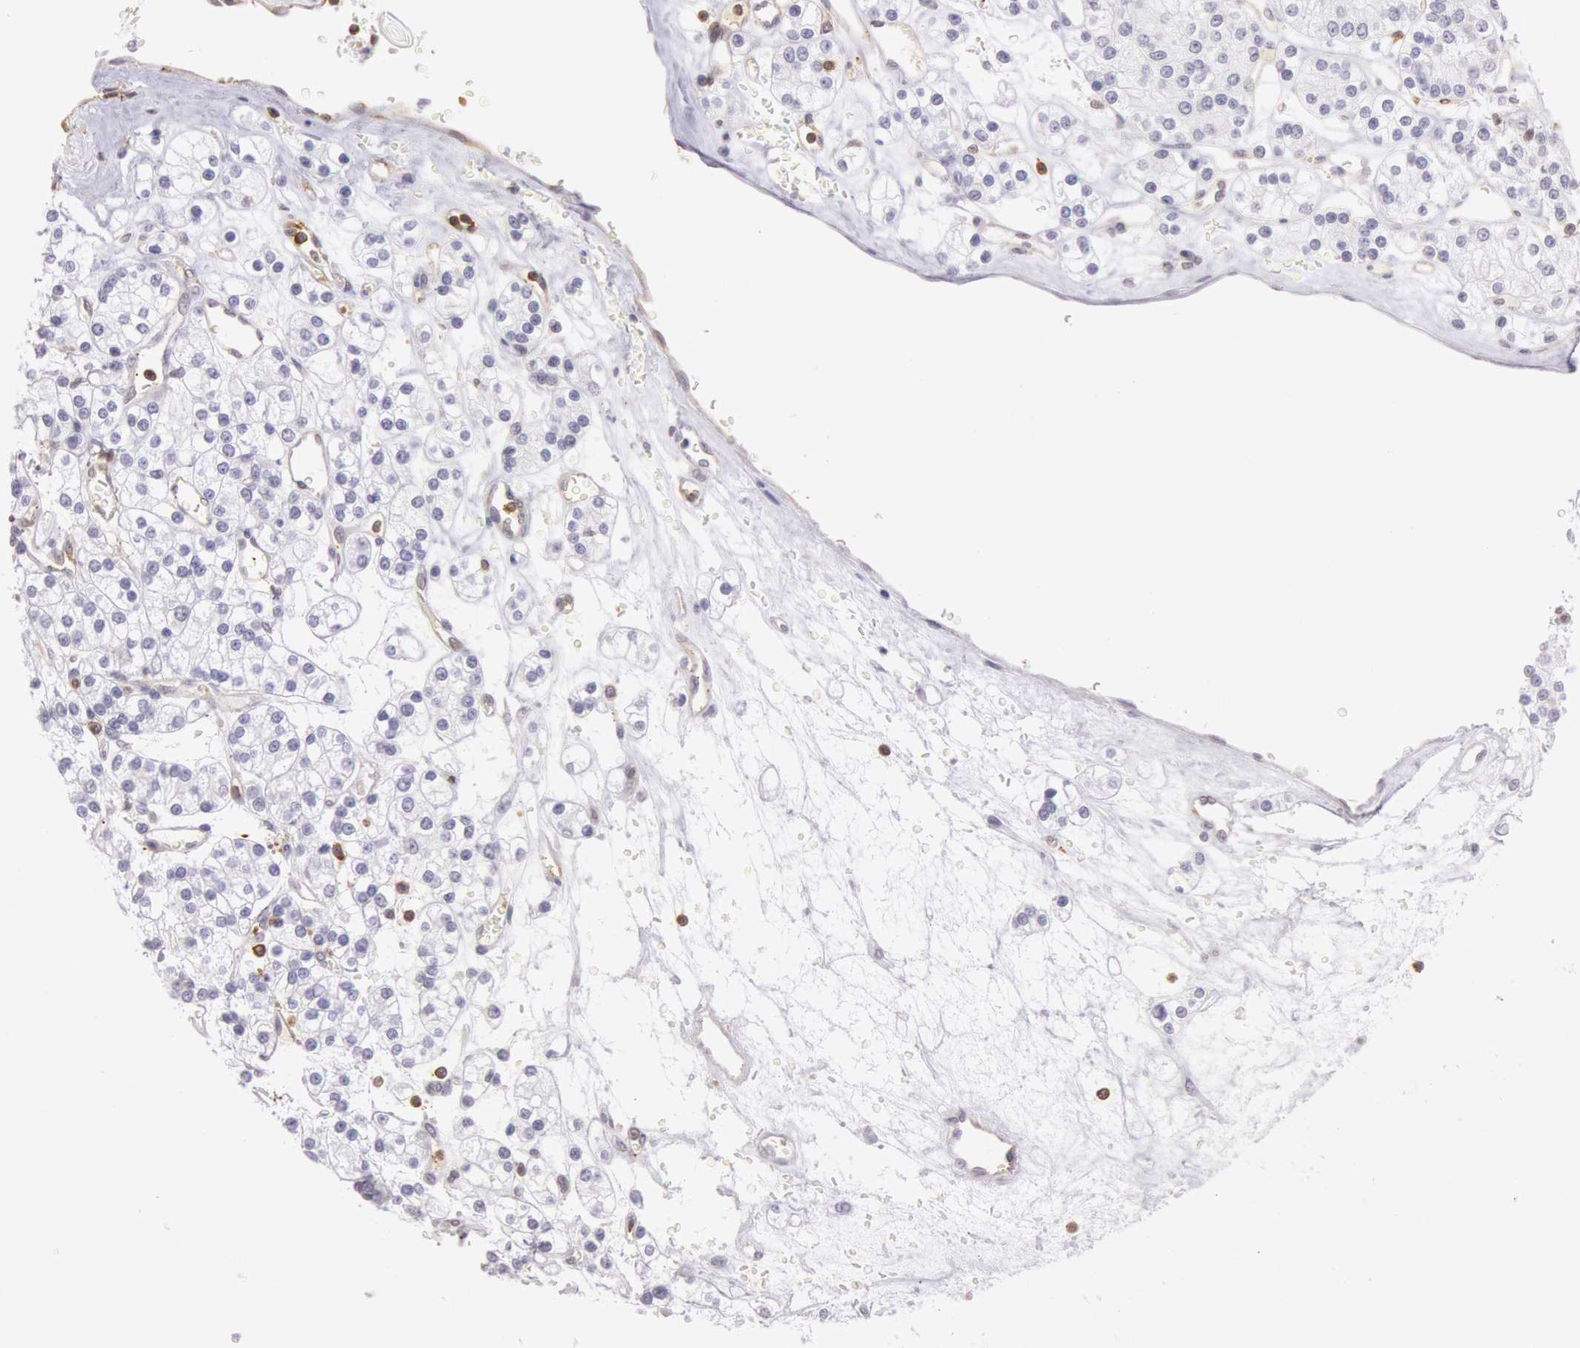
{"staining": {"intensity": "negative", "quantity": "none", "location": "none"}, "tissue": "renal cancer", "cell_type": "Tumor cells", "image_type": "cancer", "snomed": [{"axis": "morphology", "description": "Adenocarcinoma, NOS"}, {"axis": "topography", "description": "Kidney"}], "caption": "The micrograph displays no significant staining in tumor cells of renal adenocarcinoma.", "gene": "HIF1A", "patient": {"sex": "female", "age": 62}}